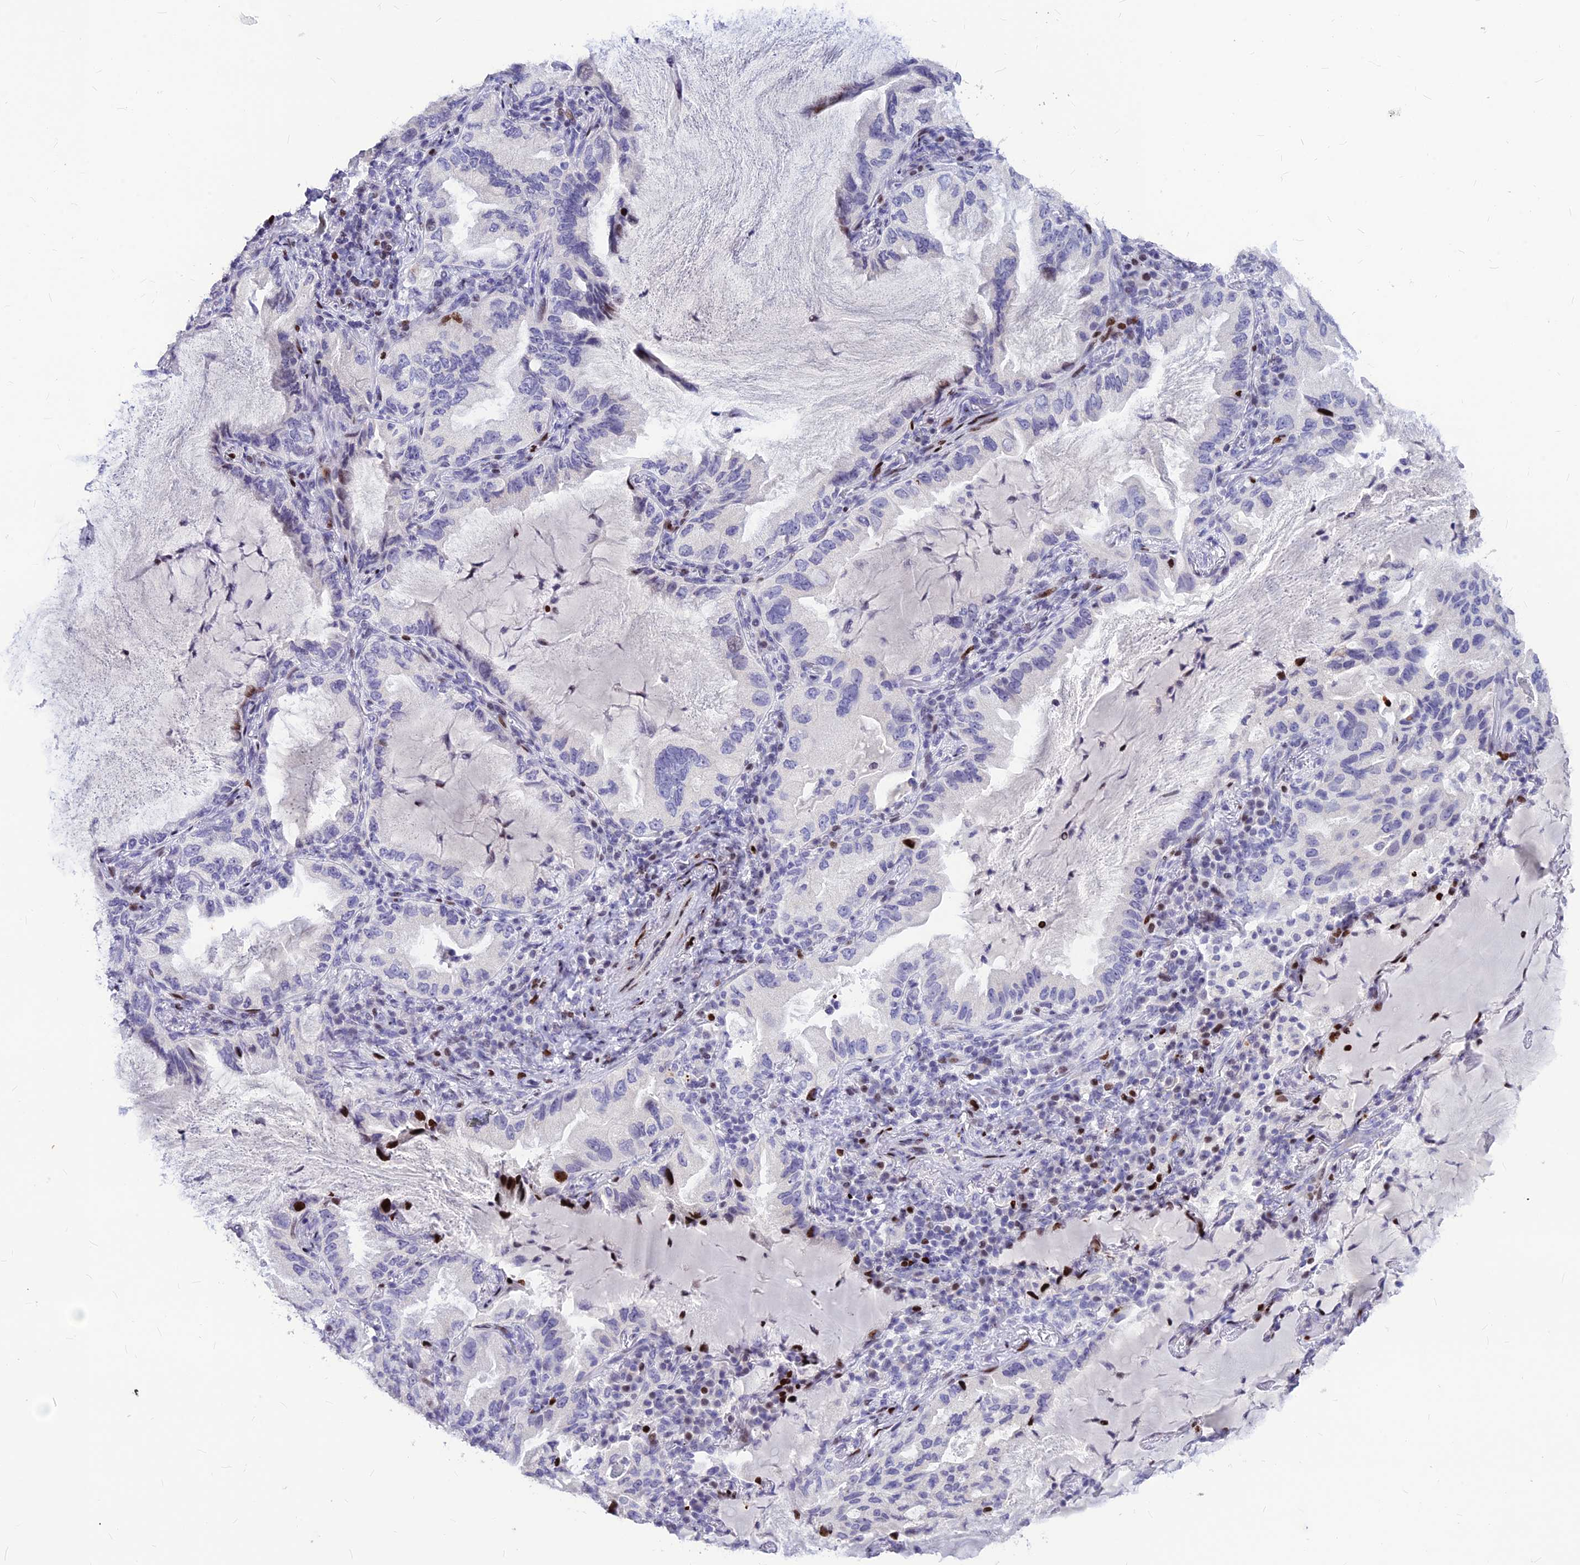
{"staining": {"intensity": "strong", "quantity": "<25%", "location": "nuclear"}, "tissue": "lung cancer", "cell_type": "Tumor cells", "image_type": "cancer", "snomed": [{"axis": "morphology", "description": "Adenocarcinoma, NOS"}, {"axis": "topography", "description": "Lung"}], "caption": "Immunohistochemistry image of neoplastic tissue: human lung adenocarcinoma stained using immunohistochemistry displays medium levels of strong protein expression localized specifically in the nuclear of tumor cells, appearing as a nuclear brown color.", "gene": "PRPS1", "patient": {"sex": "female", "age": 69}}